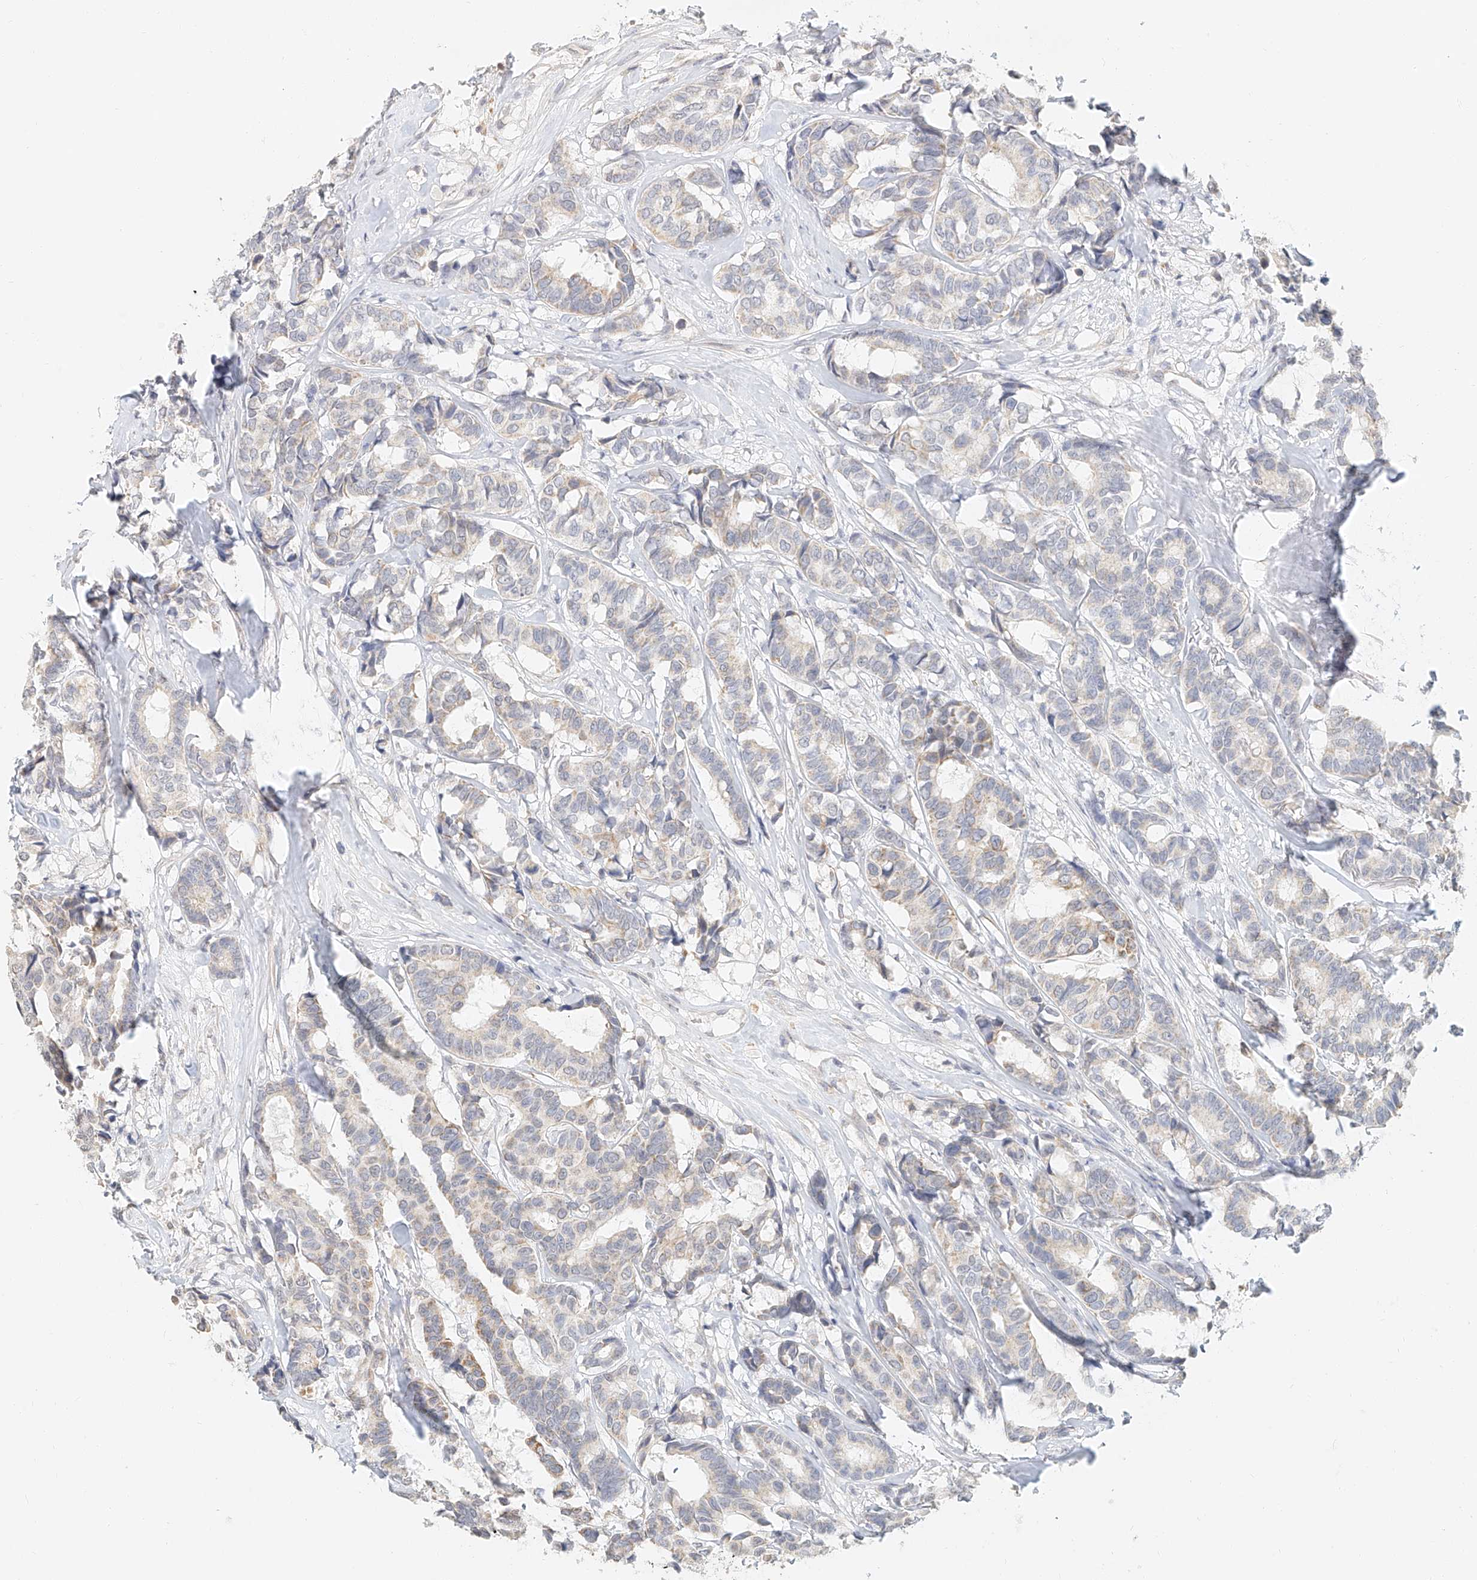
{"staining": {"intensity": "negative", "quantity": "none", "location": "none"}, "tissue": "breast cancer", "cell_type": "Tumor cells", "image_type": "cancer", "snomed": [{"axis": "morphology", "description": "Duct carcinoma"}, {"axis": "topography", "description": "Breast"}], "caption": "A histopathology image of breast cancer (infiltrating ductal carcinoma) stained for a protein demonstrates no brown staining in tumor cells.", "gene": "CXorf58", "patient": {"sex": "female", "age": 87}}